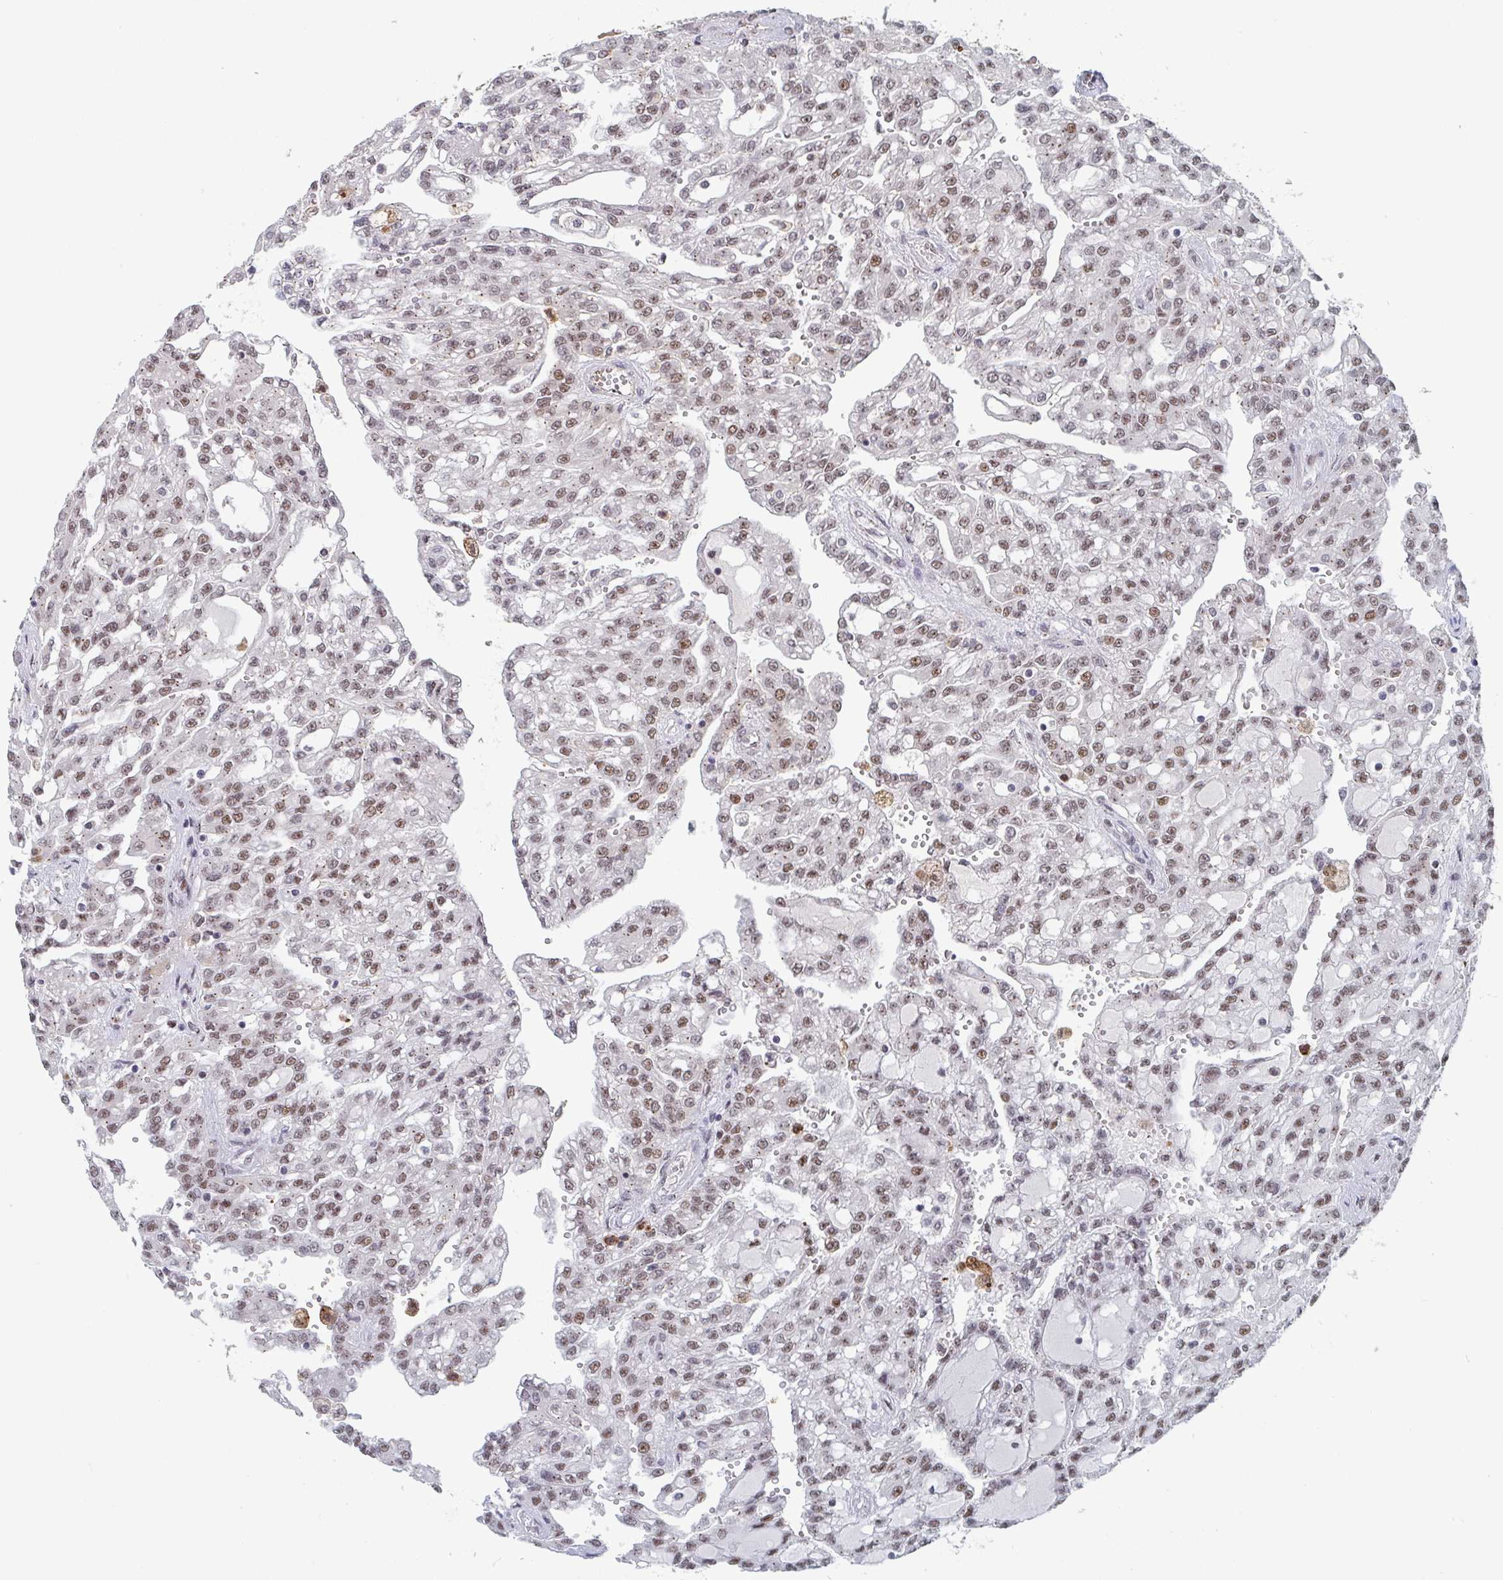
{"staining": {"intensity": "moderate", "quantity": ">75%", "location": "nuclear"}, "tissue": "renal cancer", "cell_type": "Tumor cells", "image_type": "cancer", "snomed": [{"axis": "morphology", "description": "Adenocarcinoma, NOS"}, {"axis": "topography", "description": "Kidney"}], "caption": "Protein expression analysis of adenocarcinoma (renal) reveals moderate nuclear expression in approximately >75% of tumor cells.", "gene": "RNF212", "patient": {"sex": "male", "age": 63}}